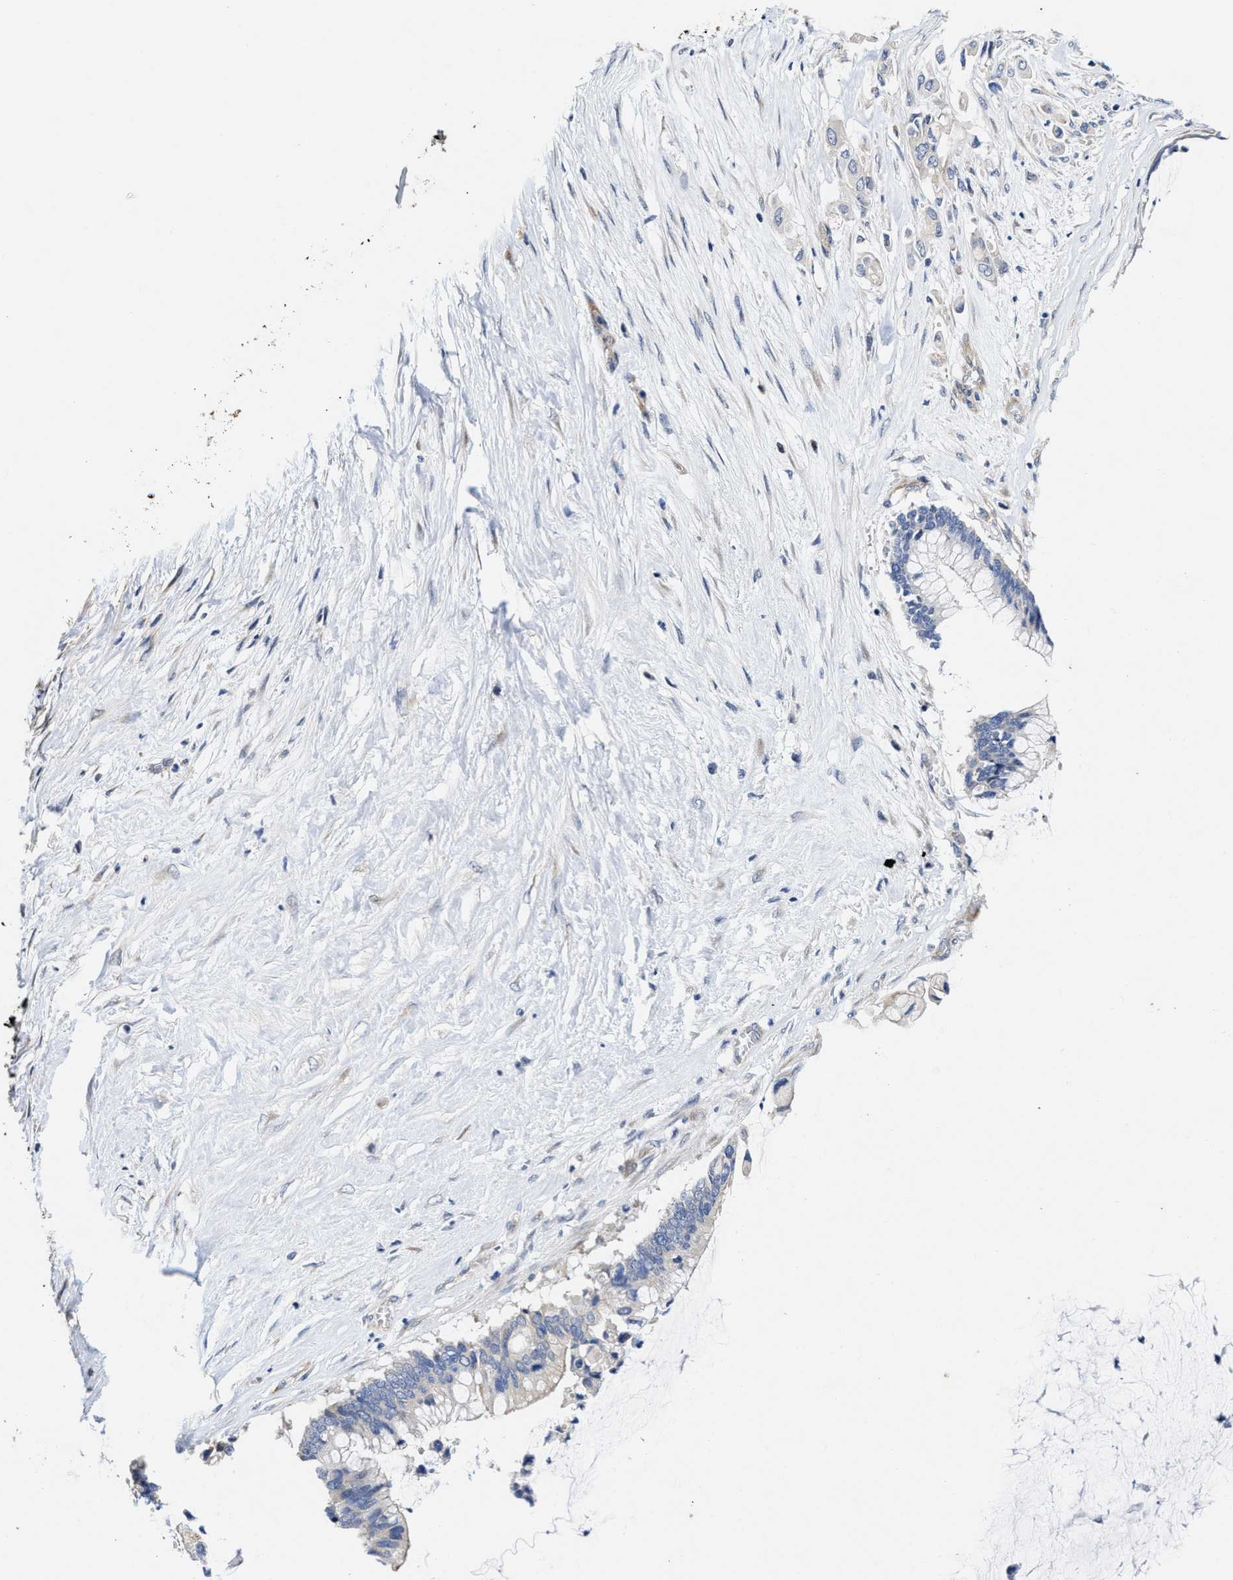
{"staining": {"intensity": "negative", "quantity": "none", "location": "none"}, "tissue": "pancreatic cancer", "cell_type": "Tumor cells", "image_type": "cancer", "snomed": [{"axis": "morphology", "description": "Adenocarcinoma, NOS"}, {"axis": "topography", "description": "Pancreas"}], "caption": "Immunohistochemistry histopathology image of human adenocarcinoma (pancreatic) stained for a protein (brown), which shows no positivity in tumor cells. (DAB (3,3'-diaminobenzidine) IHC visualized using brightfield microscopy, high magnification).", "gene": "TRAF6", "patient": {"sex": "male", "age": 41}}